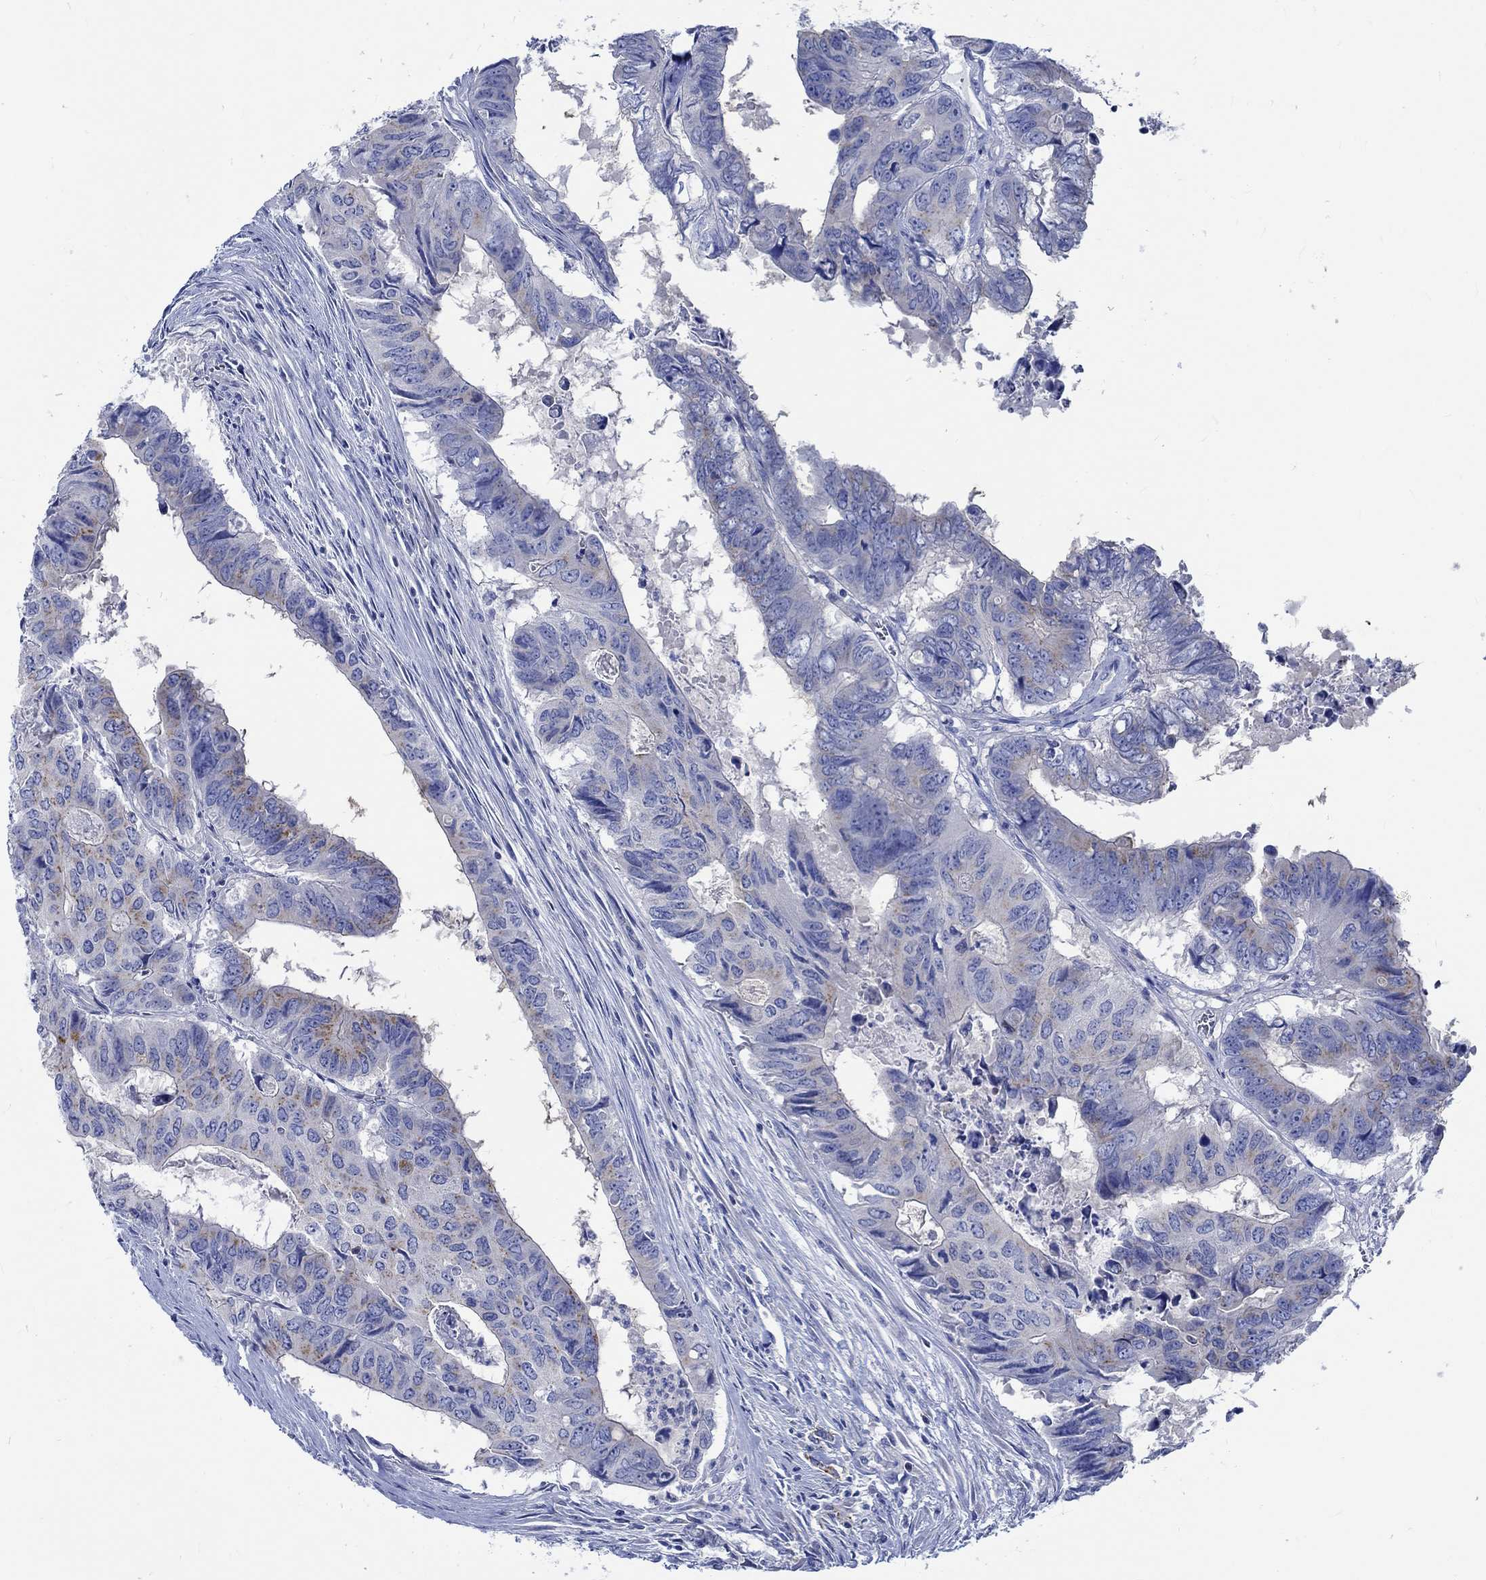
{"staining": {"intensity": "moderate", "quantity": "<25%", "location": "cytoplasmic/membranous"}, "tissue": "colorectal cancer", "cell_type": "Tumor cells", "image_type": "cancer", "snomed": [{"axis": "morphology", "description": "Adenocarcinoma, NOS"}, {"axis": "topography", "description": "Colon"}], "caption": "Protein expression analysis of human colorectal cancer (adenocarcinoma) reveals moderate cytoplasmic/membranous positivity in approximately <25% of tumor cells. Using DAB (3,3'-diaminobenzidine) (brown) and hematoxylin (blue) stains, captured at high magnification using brightfield microscopy.", "gene": "PTPRN2", "patient": {"sex": "male", "age": 79}}